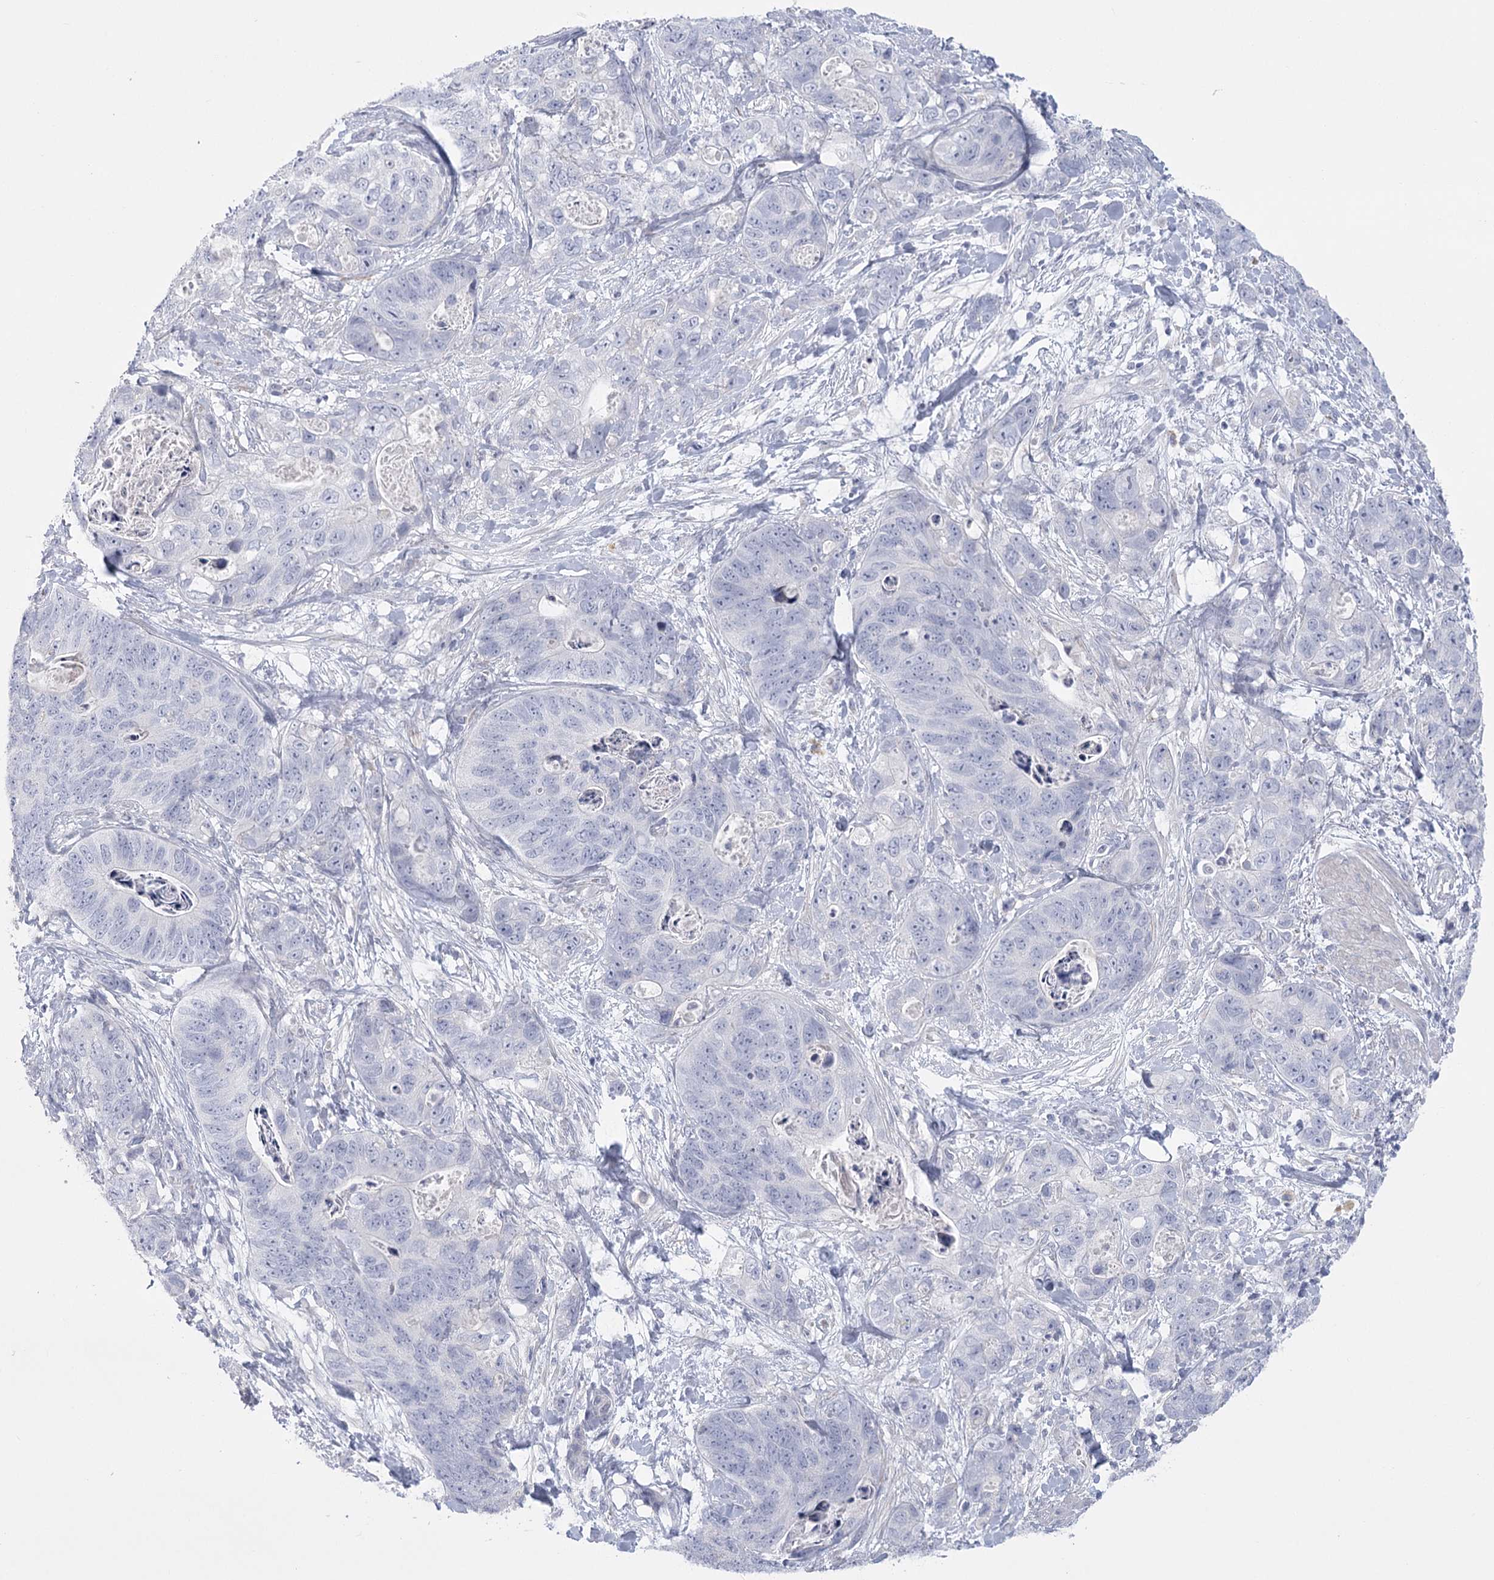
{"staining": {"intensity": "negative", "quantity": "none", "location": "none"}, "tissue": "stomach cancer", "cell_type": "Tumor cells", "image_type": "cancer", "snomed": [{"axis": "morphology", "description": "Normal tissue, NOS"}, {"axis": "morphology", "description": "Adenocarcinoma, NOS"}, {"axis": "topography", "description": "Stomach"}], "caption": "The IHC histopathology image has no significant expression in tumor cells of adenocarcinoma (stomach) tissue. The staining is performed using DAB (3,3'-diaminobenzidine) brown chromogen with nuclei counter-stained in using hematoxylin.", "gene": "FAM76B", "patient": {"sex": "female", "age": 89}}